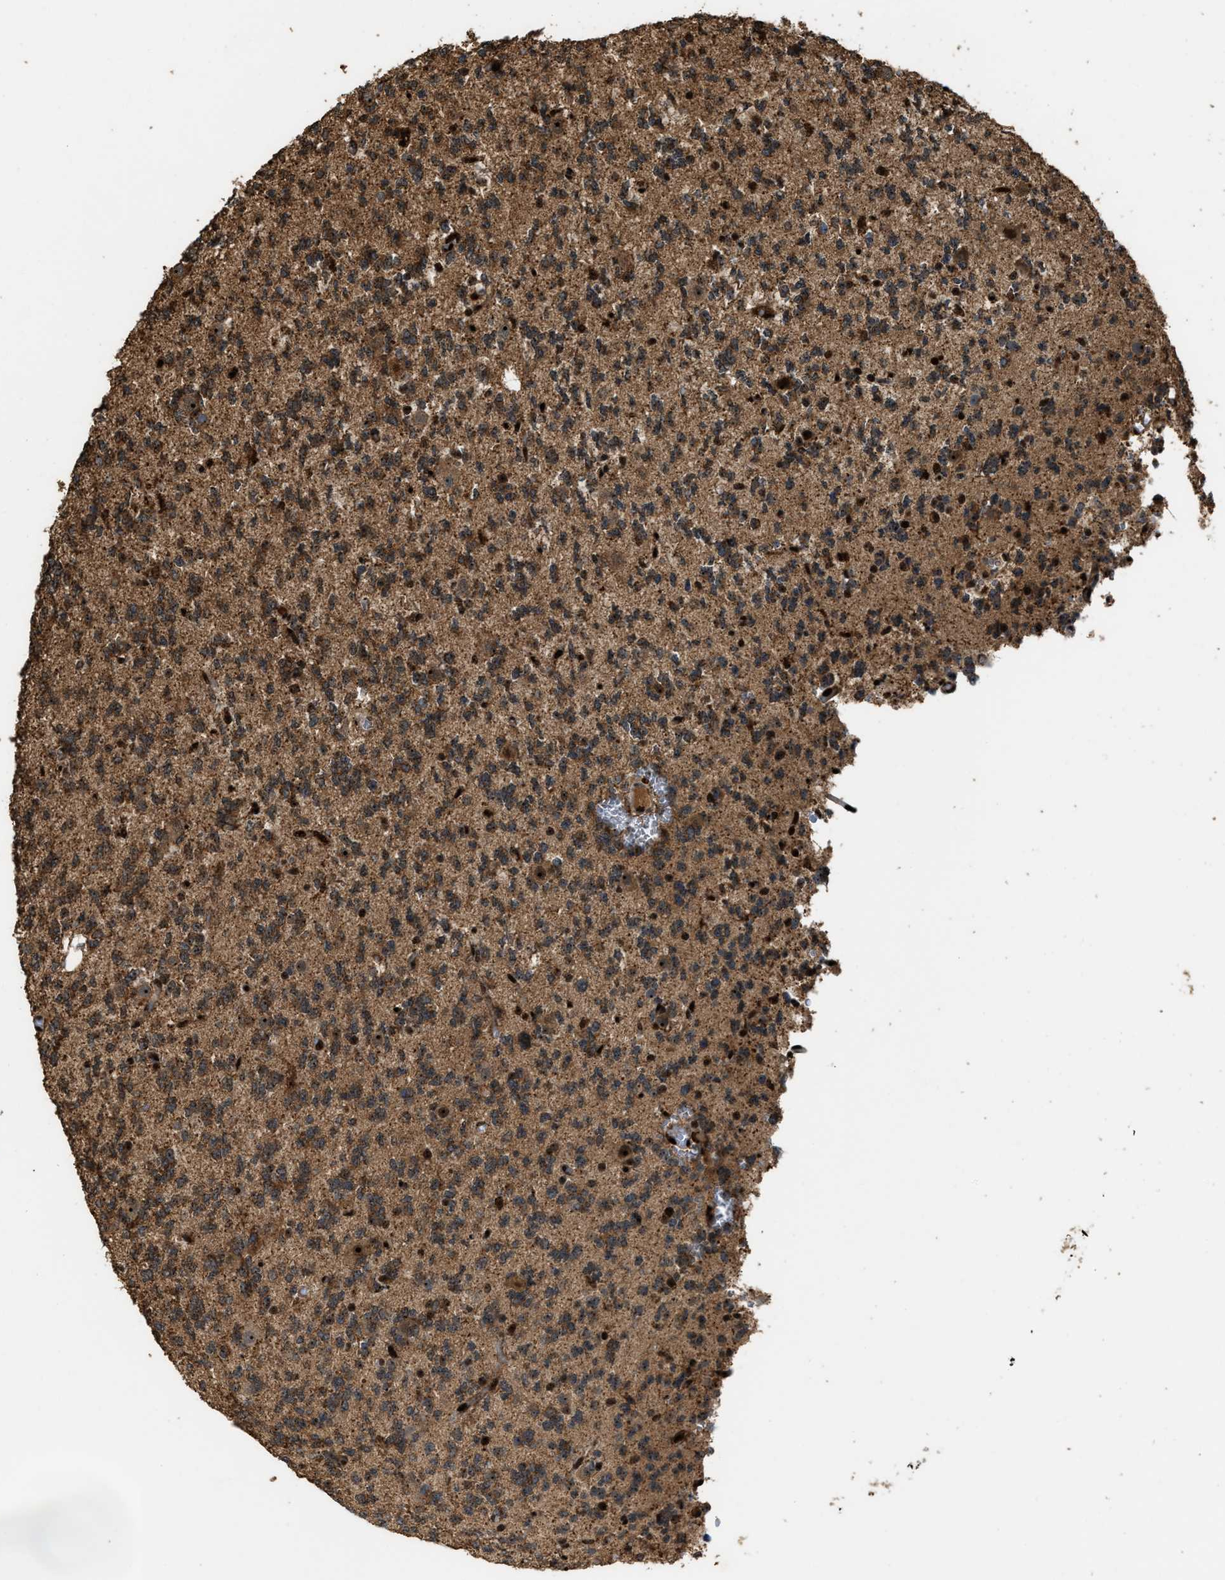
{"staining": {"intensity": "moderate", "quantity": ">75%", "location": "cytoplasmic/membranous"}, "tissue": "glioma", "cell_type": "Tumor cells", "image_type": "cancer", "snomed": [{"axis": "morphology", "description": "Glioma, malignant, Low grade"}, {"axis": "topography", "description": "Brain"}], "caption": "Tumor cells show moderate cytoplasmic/membranous expression in approximately >75% of cells in low-grade glioma (malignant). (DAB IHC with brightfield microscopy, high magnification).", "gene": "ZNF687", "patient": {"sex": "male", "age": 38}}